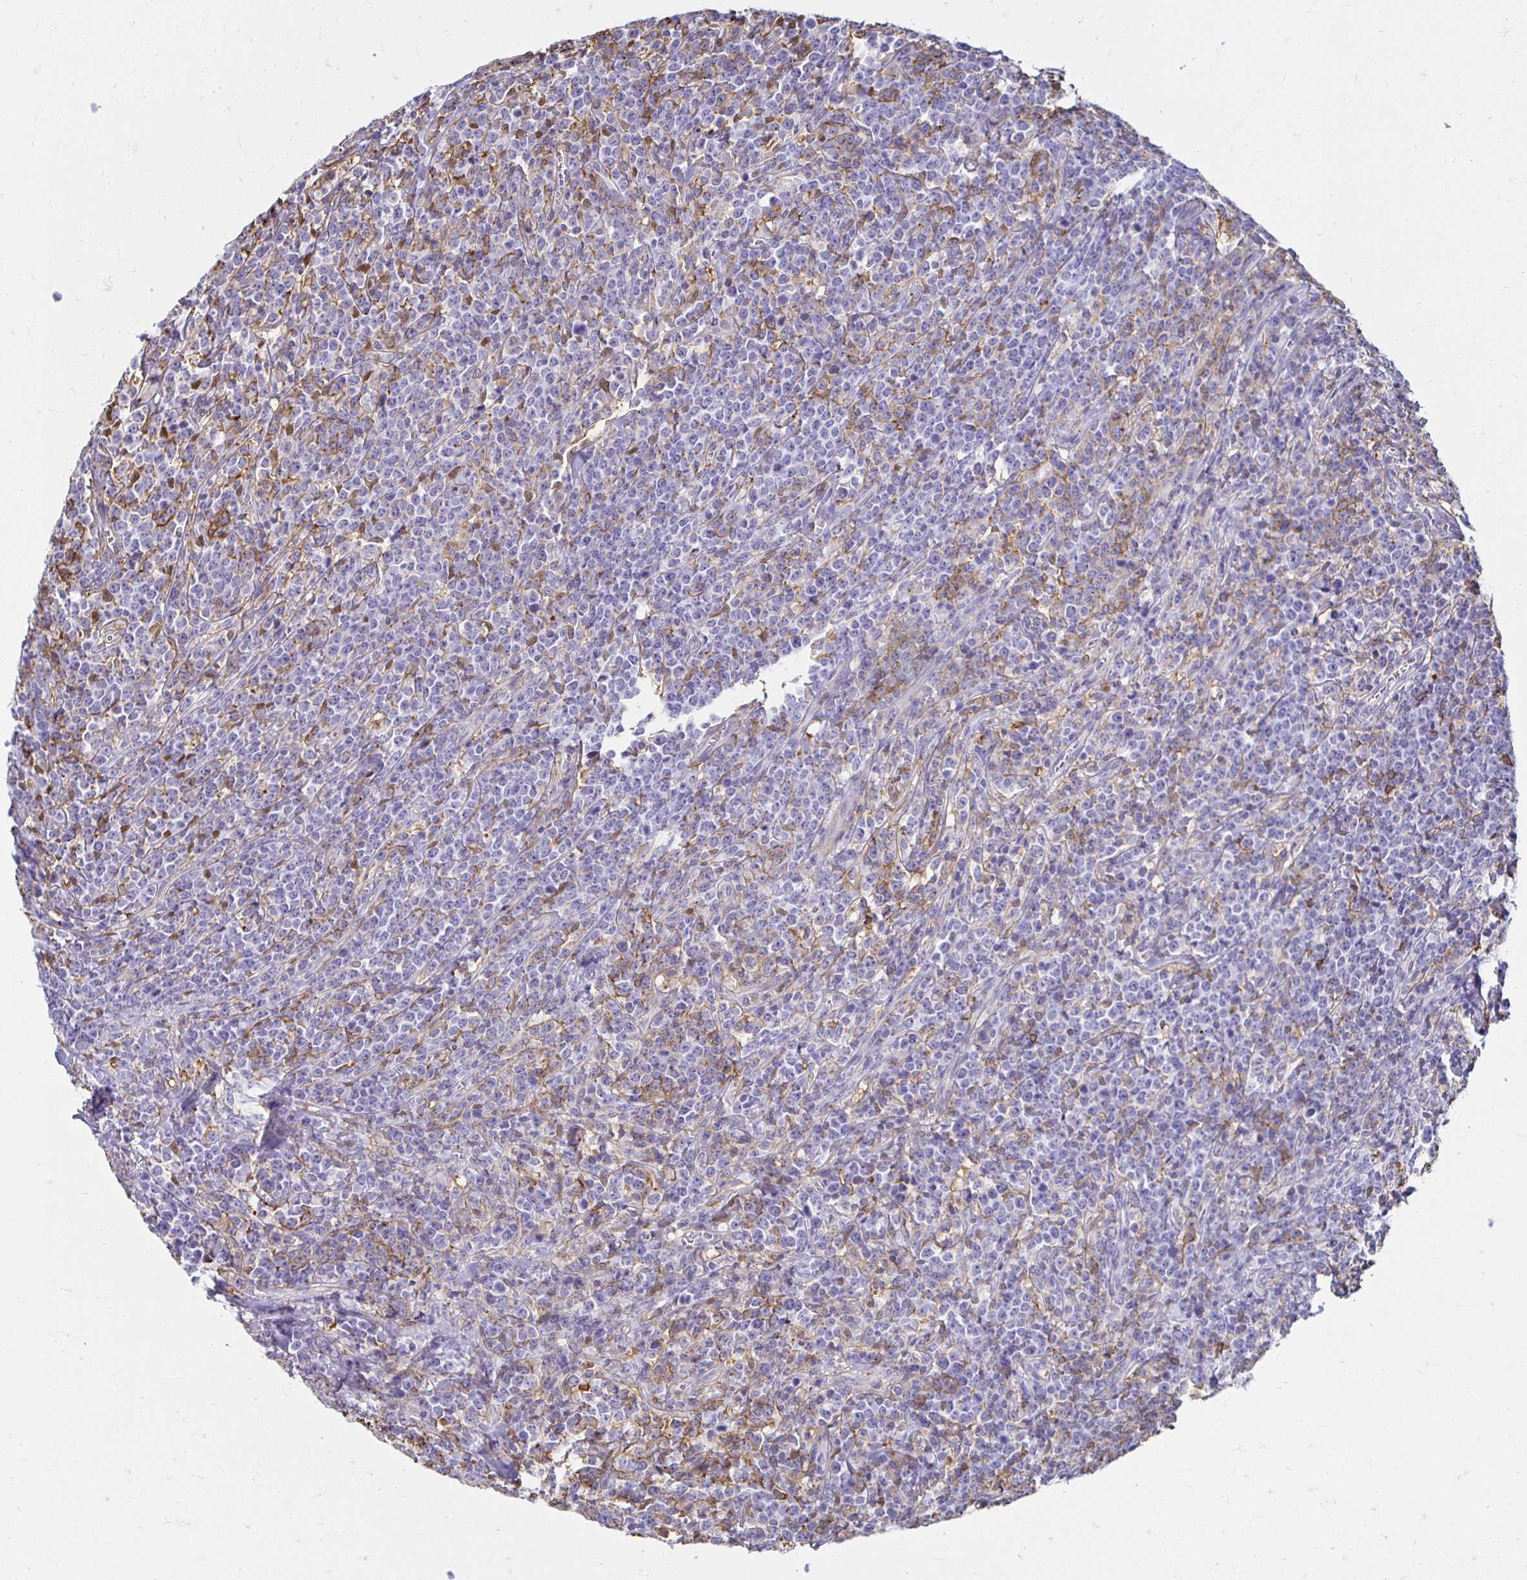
{"staining": {"intensity": "negative", "quantity": "none", "location": "none"}, "tissue": "lymphoma", "cell_type": "Tumor cells", "image_type": "cancer", "snomed": [{"axis": "morphology", "description": "Malignant lymphoma, non-Hodgkin's type, High grade"}, {"axis": "topography", "description": "Small intestine"}], "caption": "Immunohistochemistry (IHC) photomicrograph of neoplastic tissue: human lymphoma stained with DAB (3,3'-diaminobenzidine) displays no significant protein expression in tumor cells.", "gene": "TAS1R3", "patient": {"sex": "female", "age": 56}}